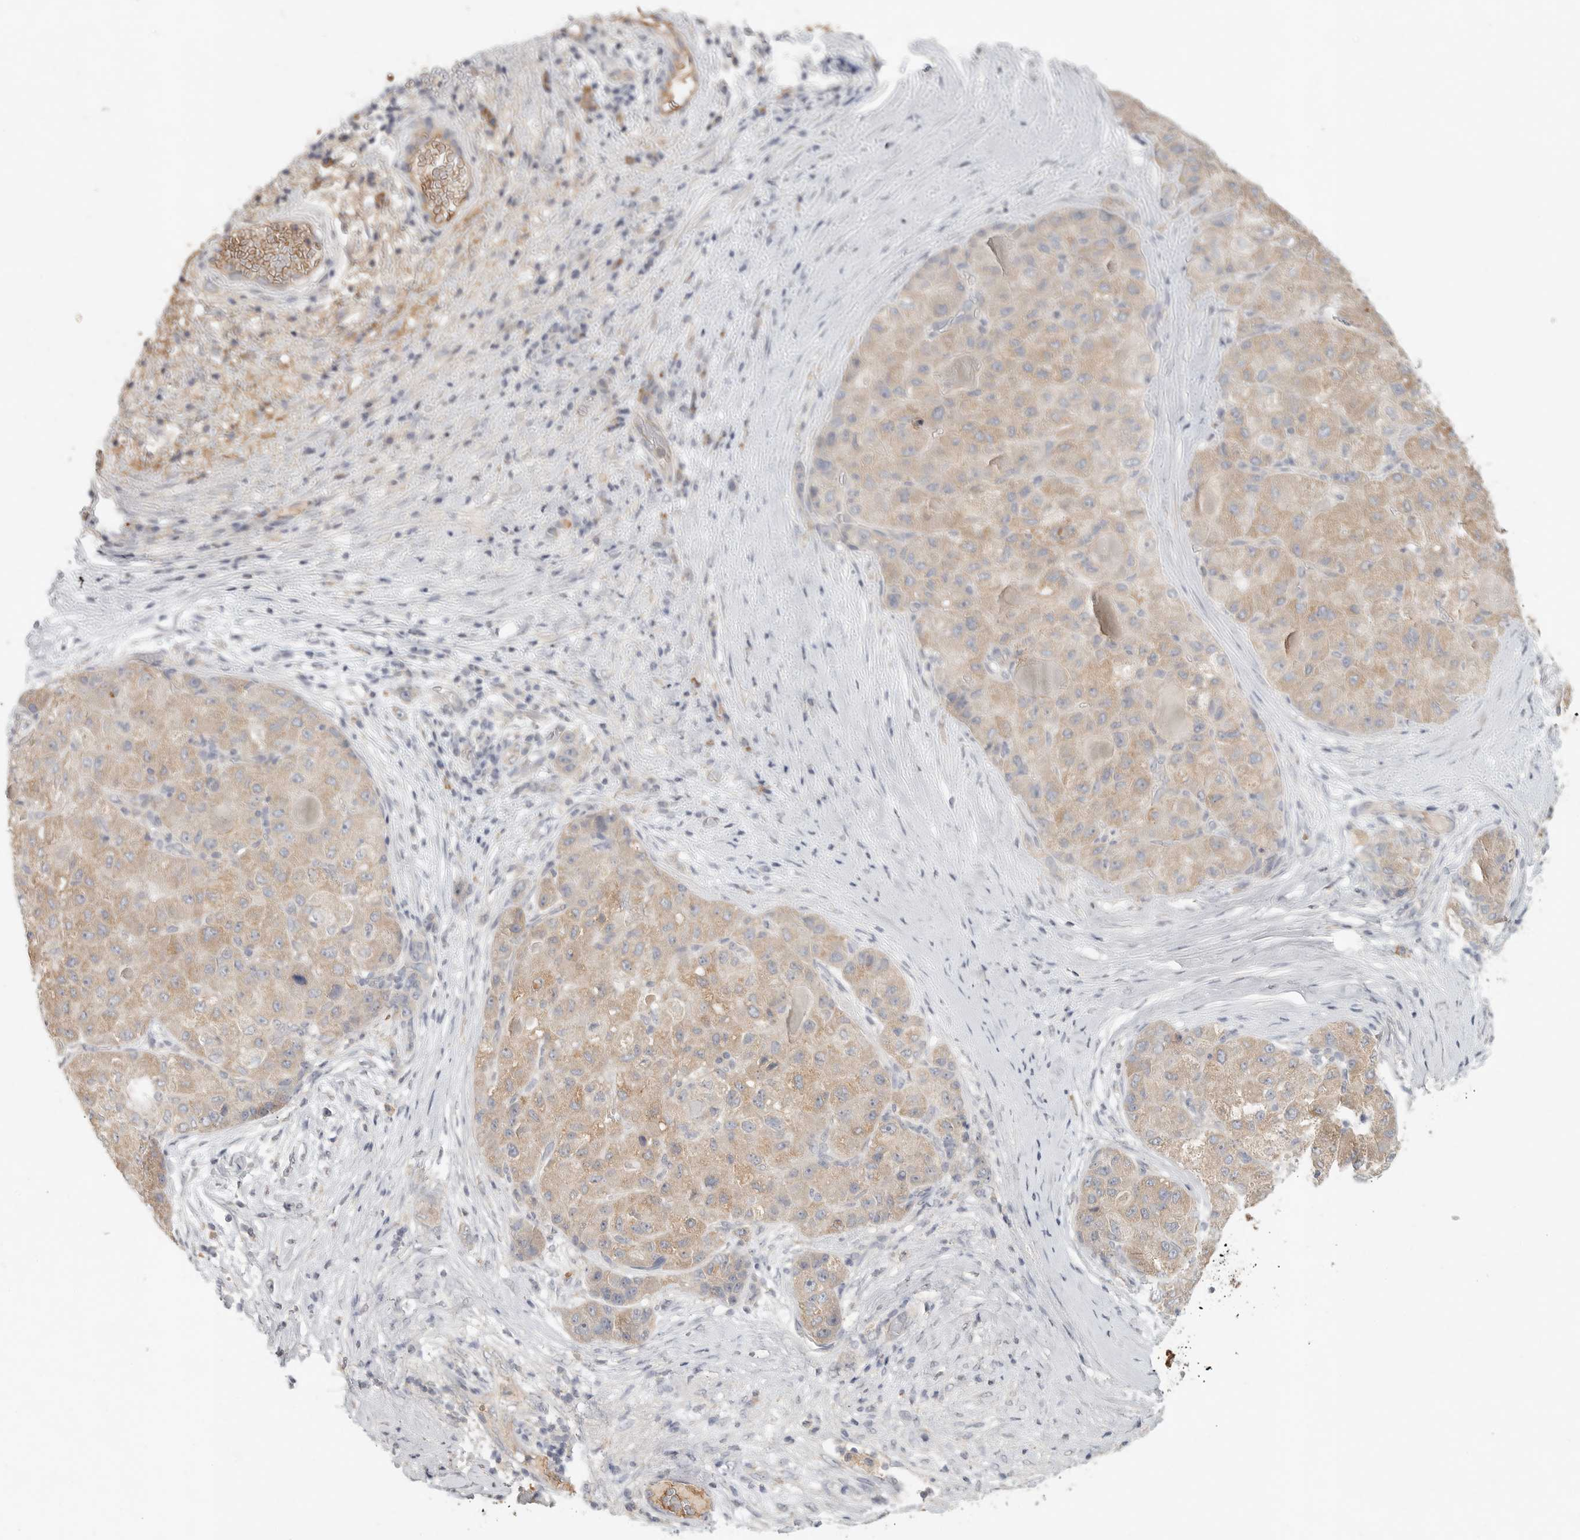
{"staining": {"intensity": "weak", "quantity": ">75%", "location": "cytoplasmic/membranous"}, "tissue": "liver cancer", "cell_type": "Tumor cells", "image_type": "cancer", "snomed": [{"axis": "morphology", "description": "Carcinoma, Hepatocellular, NOS"}, {"axis": "topography", "description": "Liver"}], "caption": "Tumor cells demonstrate low levels of weak cytoplasmic/membranous staining in approximately >75% of cells in liver cancer.", "gene": "SLC25A36", "patient": {"sex": "male", "age": 80}}